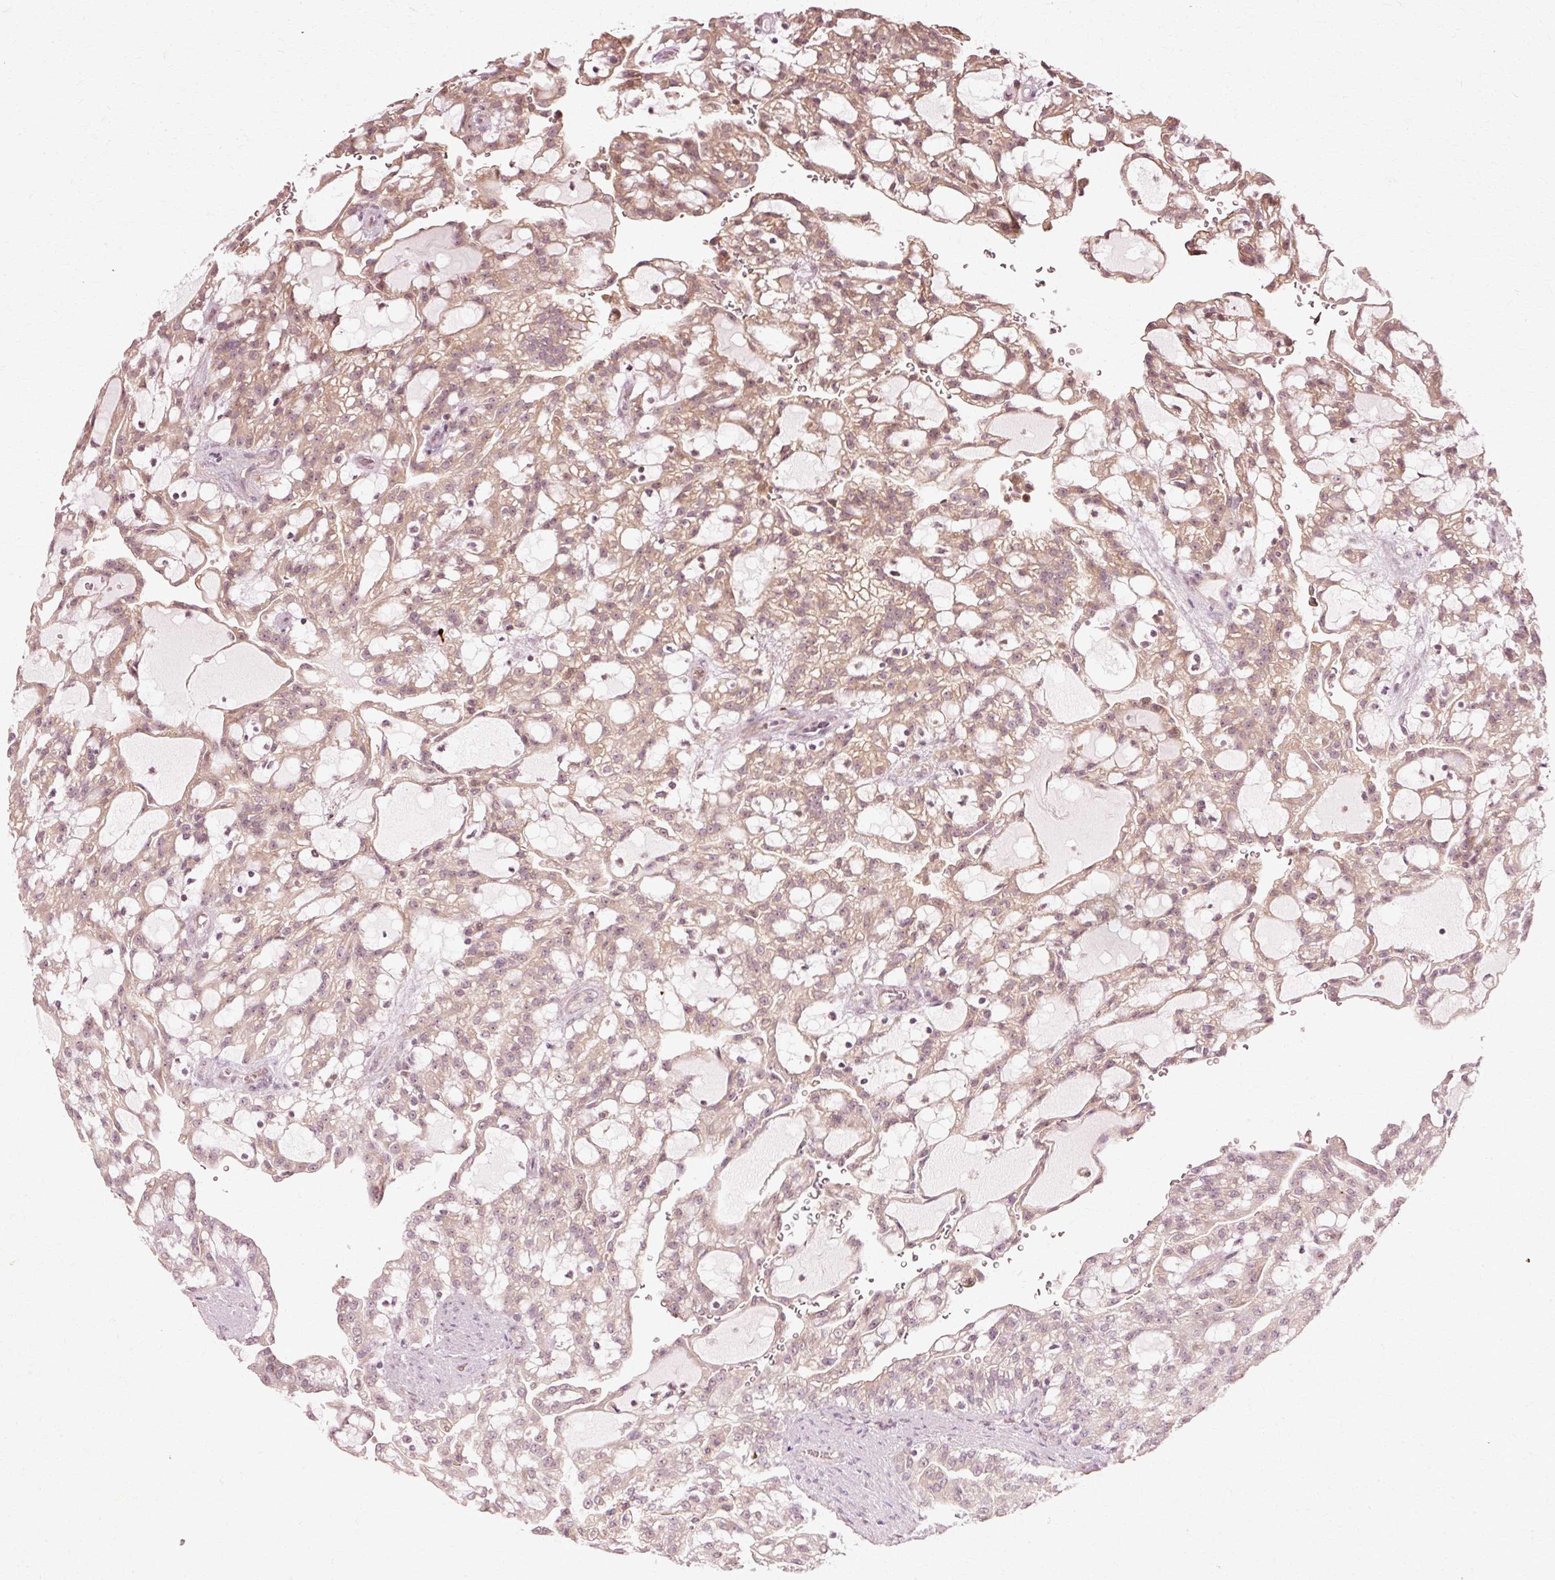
{"staining": {"intensity": "moderate", "quantity": ">75%", "location": "cytoplasmic/membranous"}, "tissue": "renal cancer", "cell_type": "Tumor cells", "image_type": "cancer", "snomed": [{"axis": "morphology", "description": "Adenocarcinoma, NOS"}, {"axis": "topography", "description": "Kidney"}], "caption": "High-power microscopy captured an immunohistochemistry (IHC) image of renal adenocarcinoma, revealing moderate cytoplasmic/membranous positivity in about >75% of tumor cells. (DAB (3,3'-diaminobenzidine) IHC, brown staining for protein, blue staining for nuclei).", "gene": "RGPD5", "patient": {"sex": "male", "age": 63}}